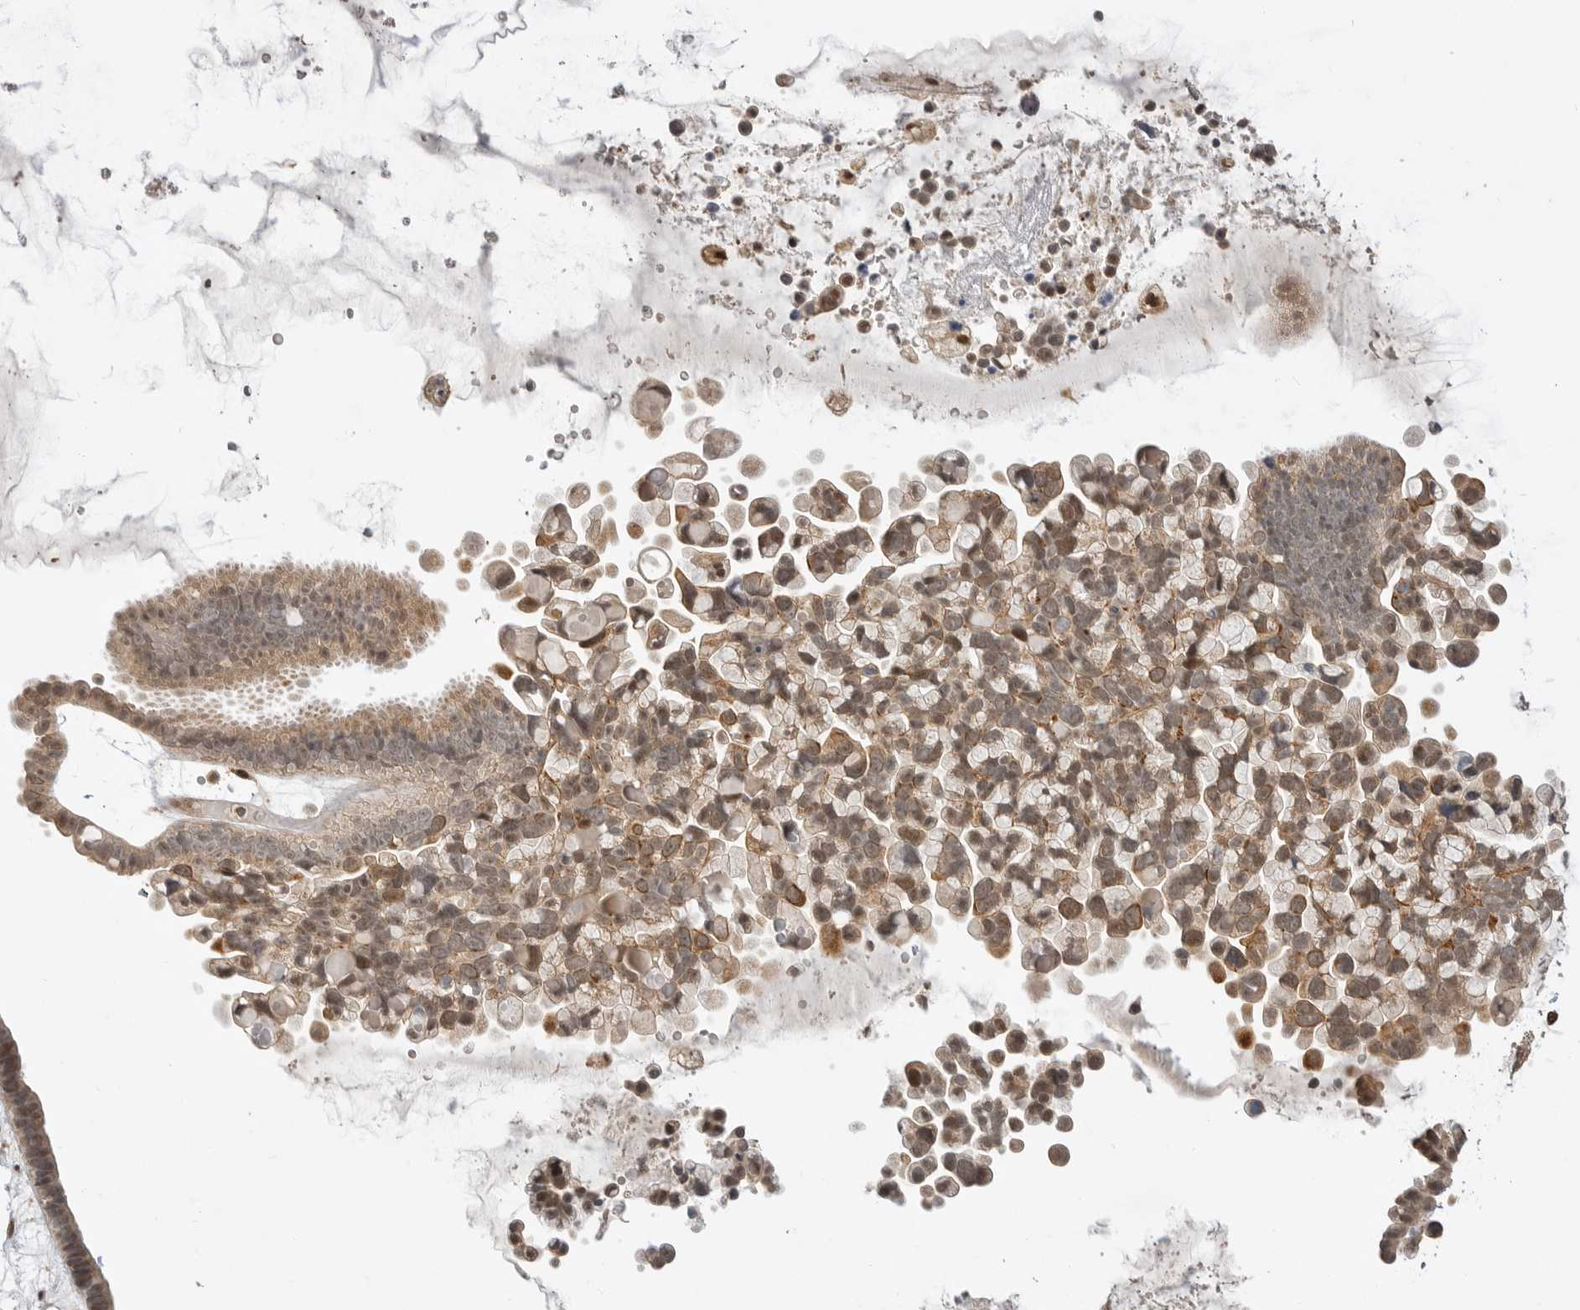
{"staining": {"intensity": "weak", "quantity": ">75%", "location": "cytoplasmic/membranous"}, "tissue": "ovarian cancer", "cell_type": "Tumor cells", "image_type": "cancer", "snomed": [{"axis": "morphology", "description": "Cystadenocarcinoma, serous, NOS"}, {"axis": "topography", "description": "Ovary"}], "caption": "Immunohistochemistry (DAB (3,3'-diaminobenzidine)) staining of ovarian cancer (serous cystadenocarcinoma) exhibits weak cytoplasmic/membranous protein expression in approximately >75% of tumor cells.", "gene": "ALKAL1", "patient": {"sex": "female", "age": 56}}